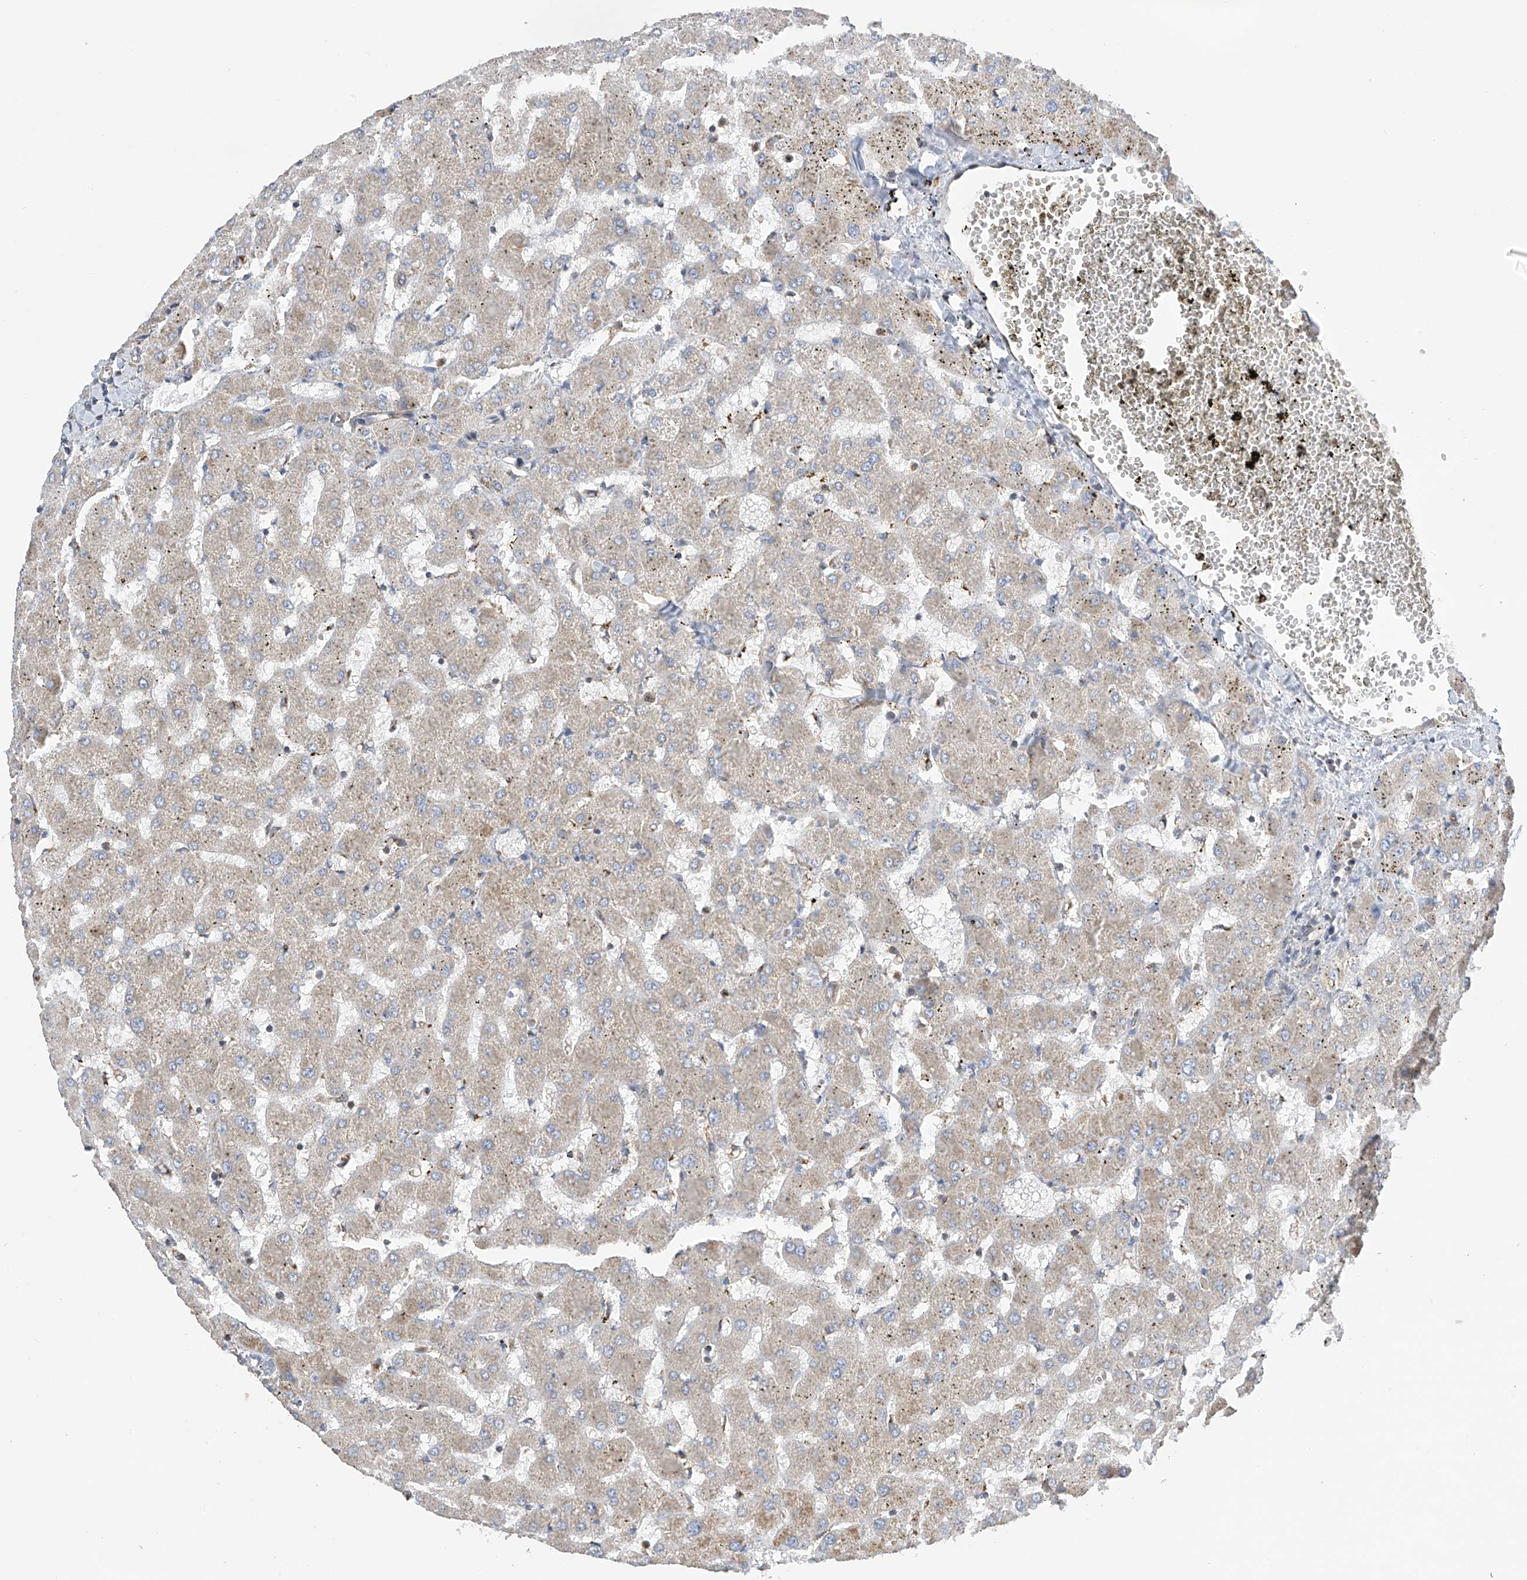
{"staining": {"intensity": "weak", "quantity": "<25%", "location": "cytoplasmic/membranous"}, "tissue": "liver", "cell_type": "Cholangiocytes", "image_type": "normal", "snomed": [{"axis": "morphology", "description": "Normal tissue, NOS"}, {"axis": "topography", "description": "Liver"}], "caption": "The IHC histopathology image has no significant staining in cholangiocytes of liver.", "gene": "ITM2B", "patient": {"sex": "female", "age": 63}}